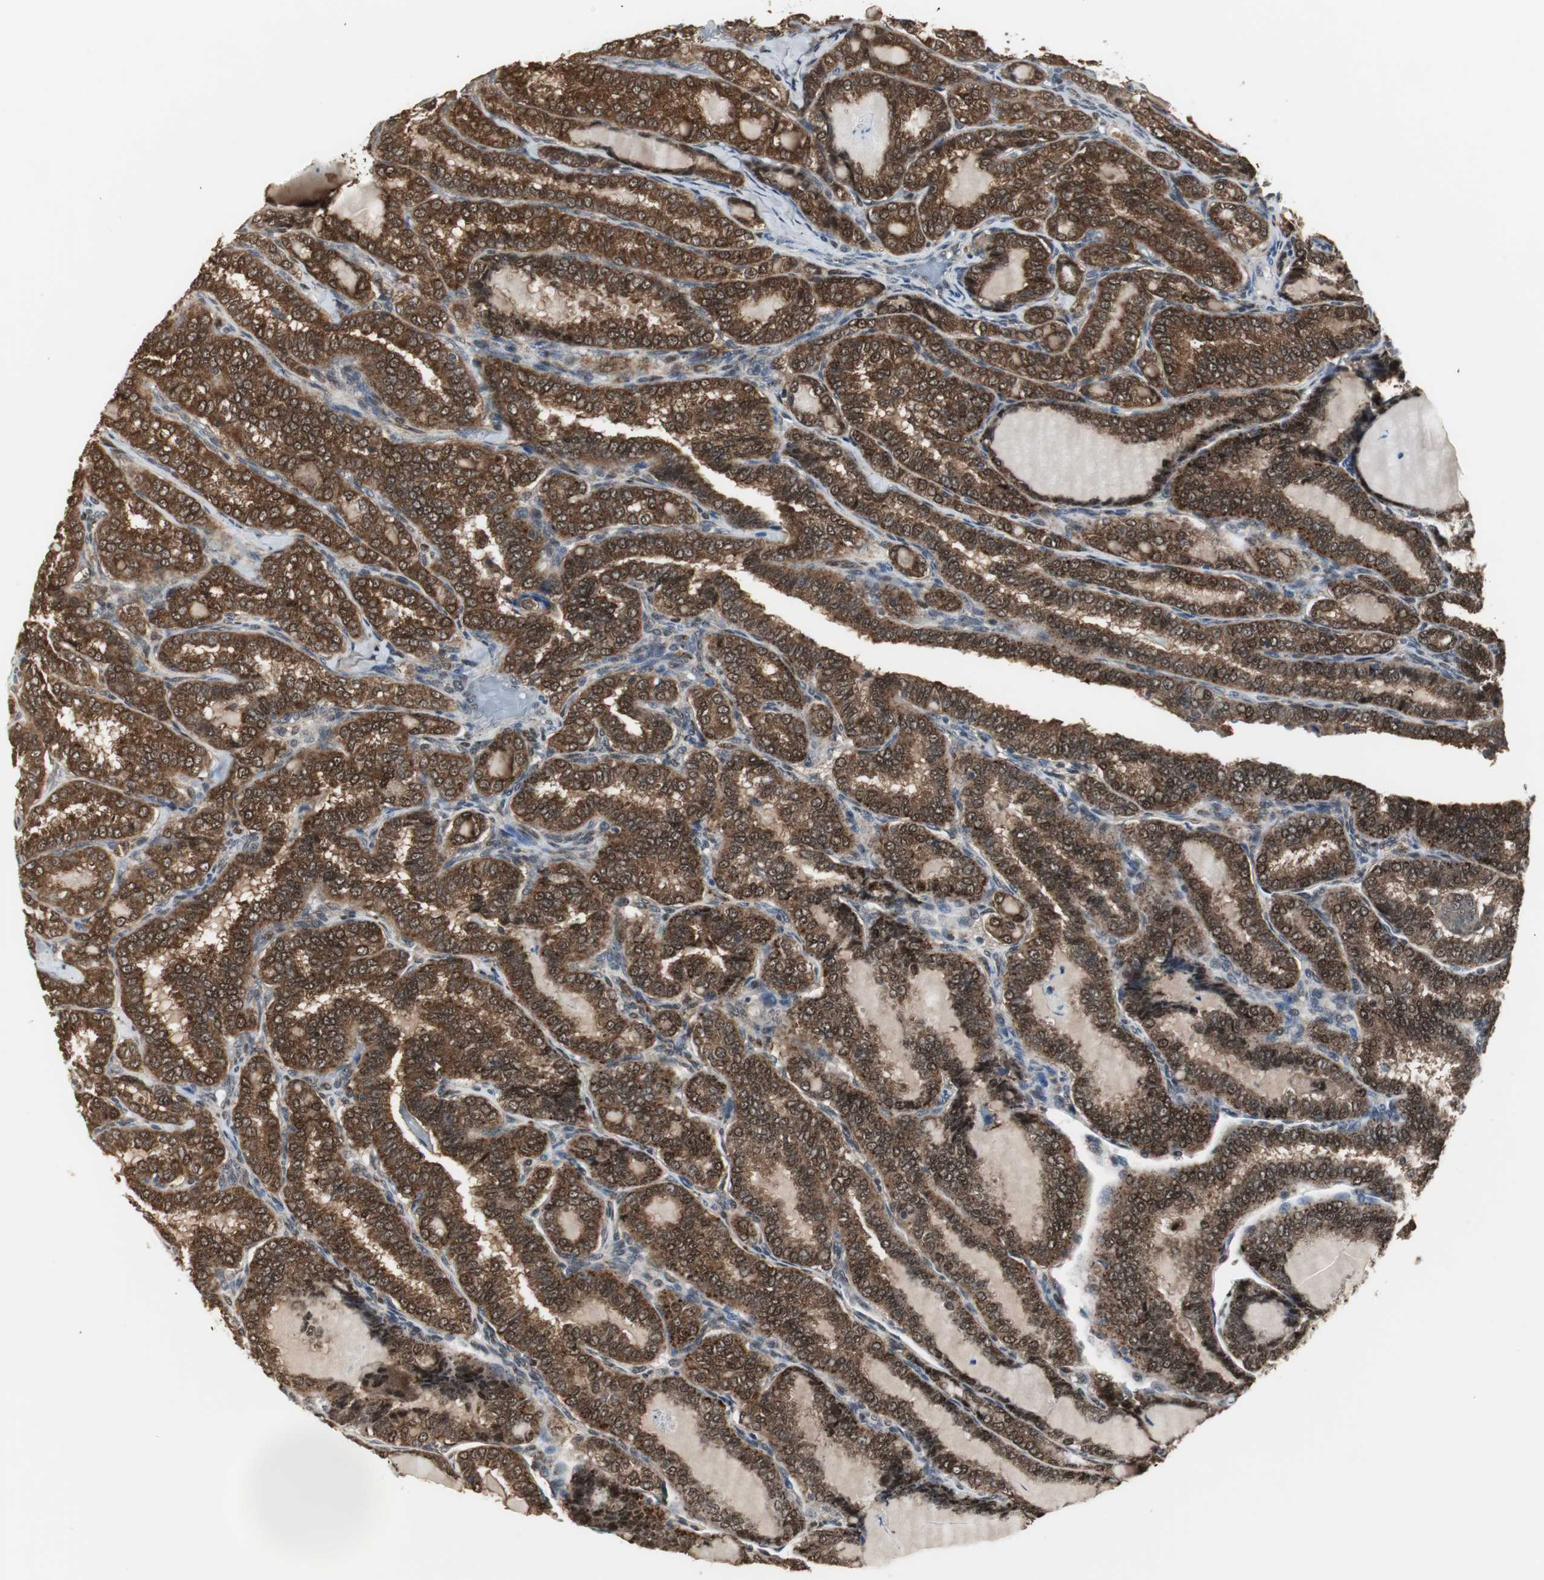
{"staining": {"intensity": "strong", "quantity": ">75%", "location": "cytoplasmic/membranous,nuclear"}, "tissue": "thyroid cancer", "cell_type": "Tumor cells", "image_type": "cancer", "snomed": [{"axis": "morphology", "description": "Papillary adenocarcinoma, NOS"}, {"axis": "topography", "description": "Thyroid gland"}], "caption": "The immunohistochemical stain highlights strong cytoplasmic/membranous and nuclear positivity in tumor cells of thyroid cancer (papillary adenocarcinoma) tissue.", "gene": "PLIN3", "patient": {"sex": "female", "age": 30}}